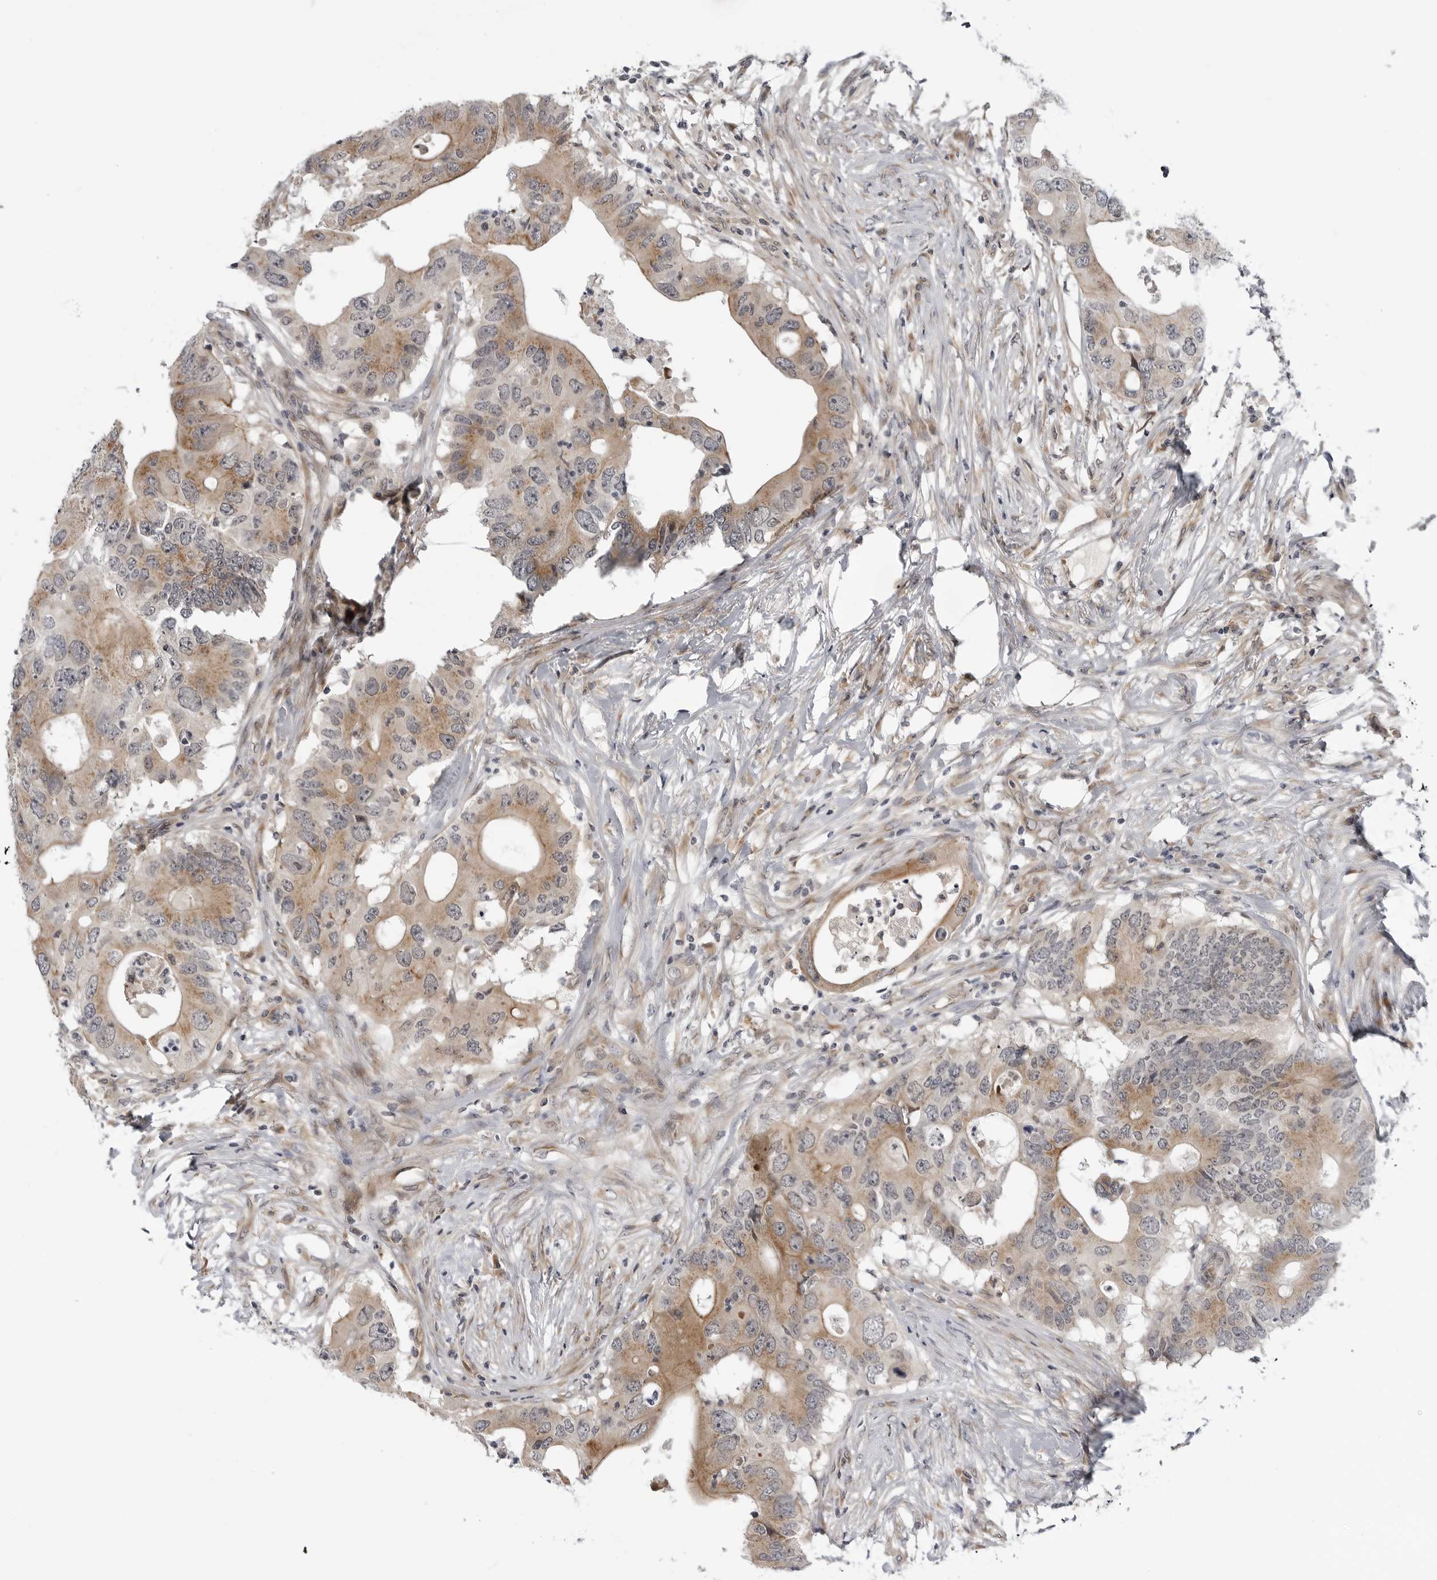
{"staining": {"intensity": "weak", "quantity": ">75%", "location": "cytoplasmic/membranous"}, "tissue": "colorectal cancer", "cell_type": "Tumor cells", "image_type": "cancer", "snomed": [{"axis": "morphology", "description": "Adenocarcinoma, NOS"}, {"axis": "topography", "description": "Colon"}], "caption": "Protein expression analysis of human colorectal cancer reveals weak cytoplasmic/membranous positivity in about >75% of tumor cells. The protein is stained brown, and the nuclei are stained in blue (DAB IHC with brightfield microscopy, high magnification).", "gene": "LRRC45", "patient": {"sex": "male", "age": 71}}